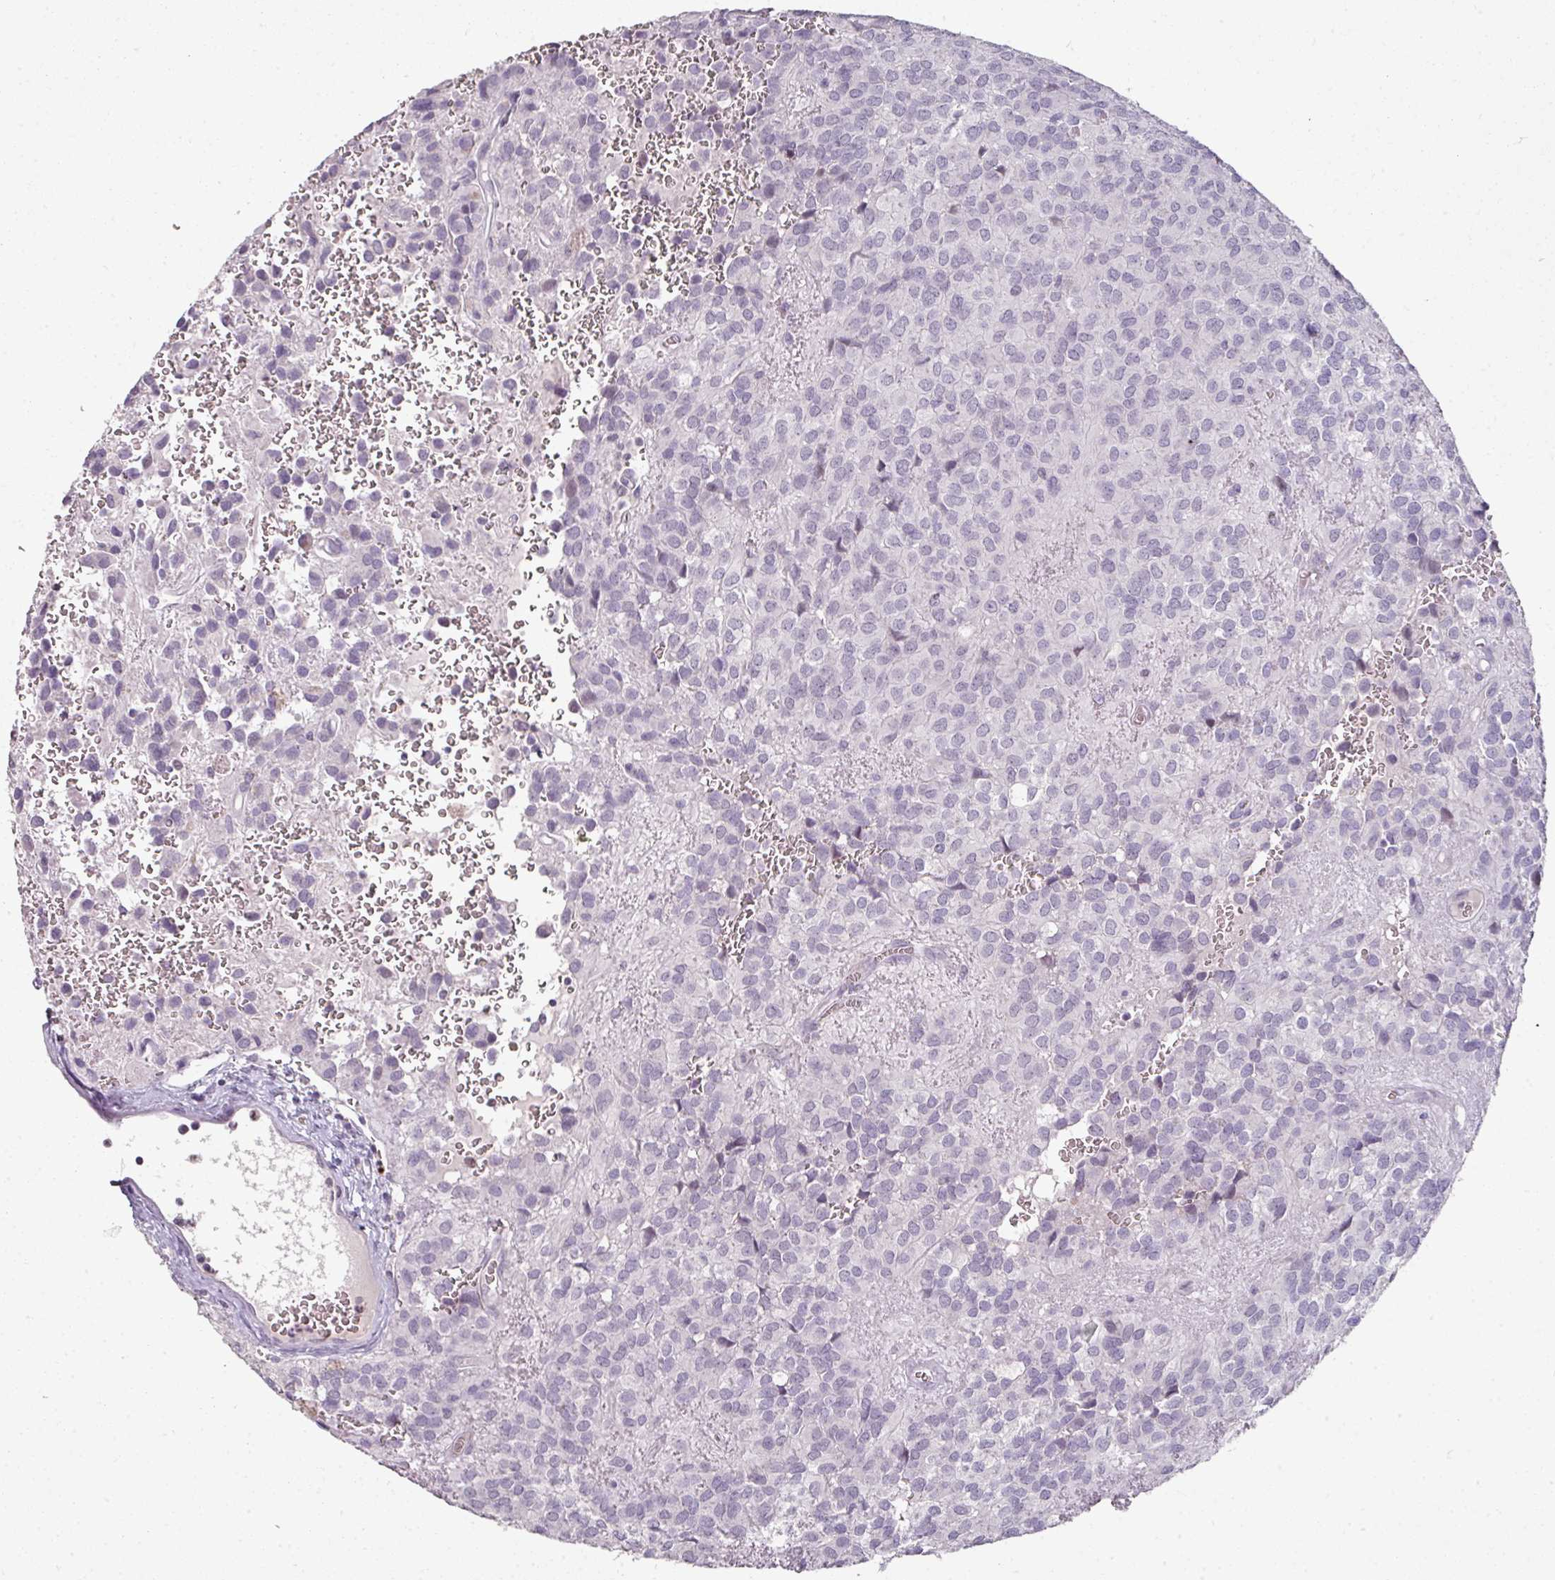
{"staining": {"intensity": "negative", "quantity": "none", "location": "none"}, "tissue": "glioma", "cell_type": "Tumor cells", "image_type": "cancer", "snomed": [{"axis": "morphology", "description": "Glioma, malignant, Low grade"}, {"axis": "topography", "description": "Brain"}], "caption": "Photomicrograph shows no protein expression in tumor cells of malignant glioma (low-grade) tissue. (DAB (3,3'-diaminobenzidine) IHC with hematoxylin counter stain).", "gene": "GTF2H3", "patient": {"sex": "male", "age": 56}}